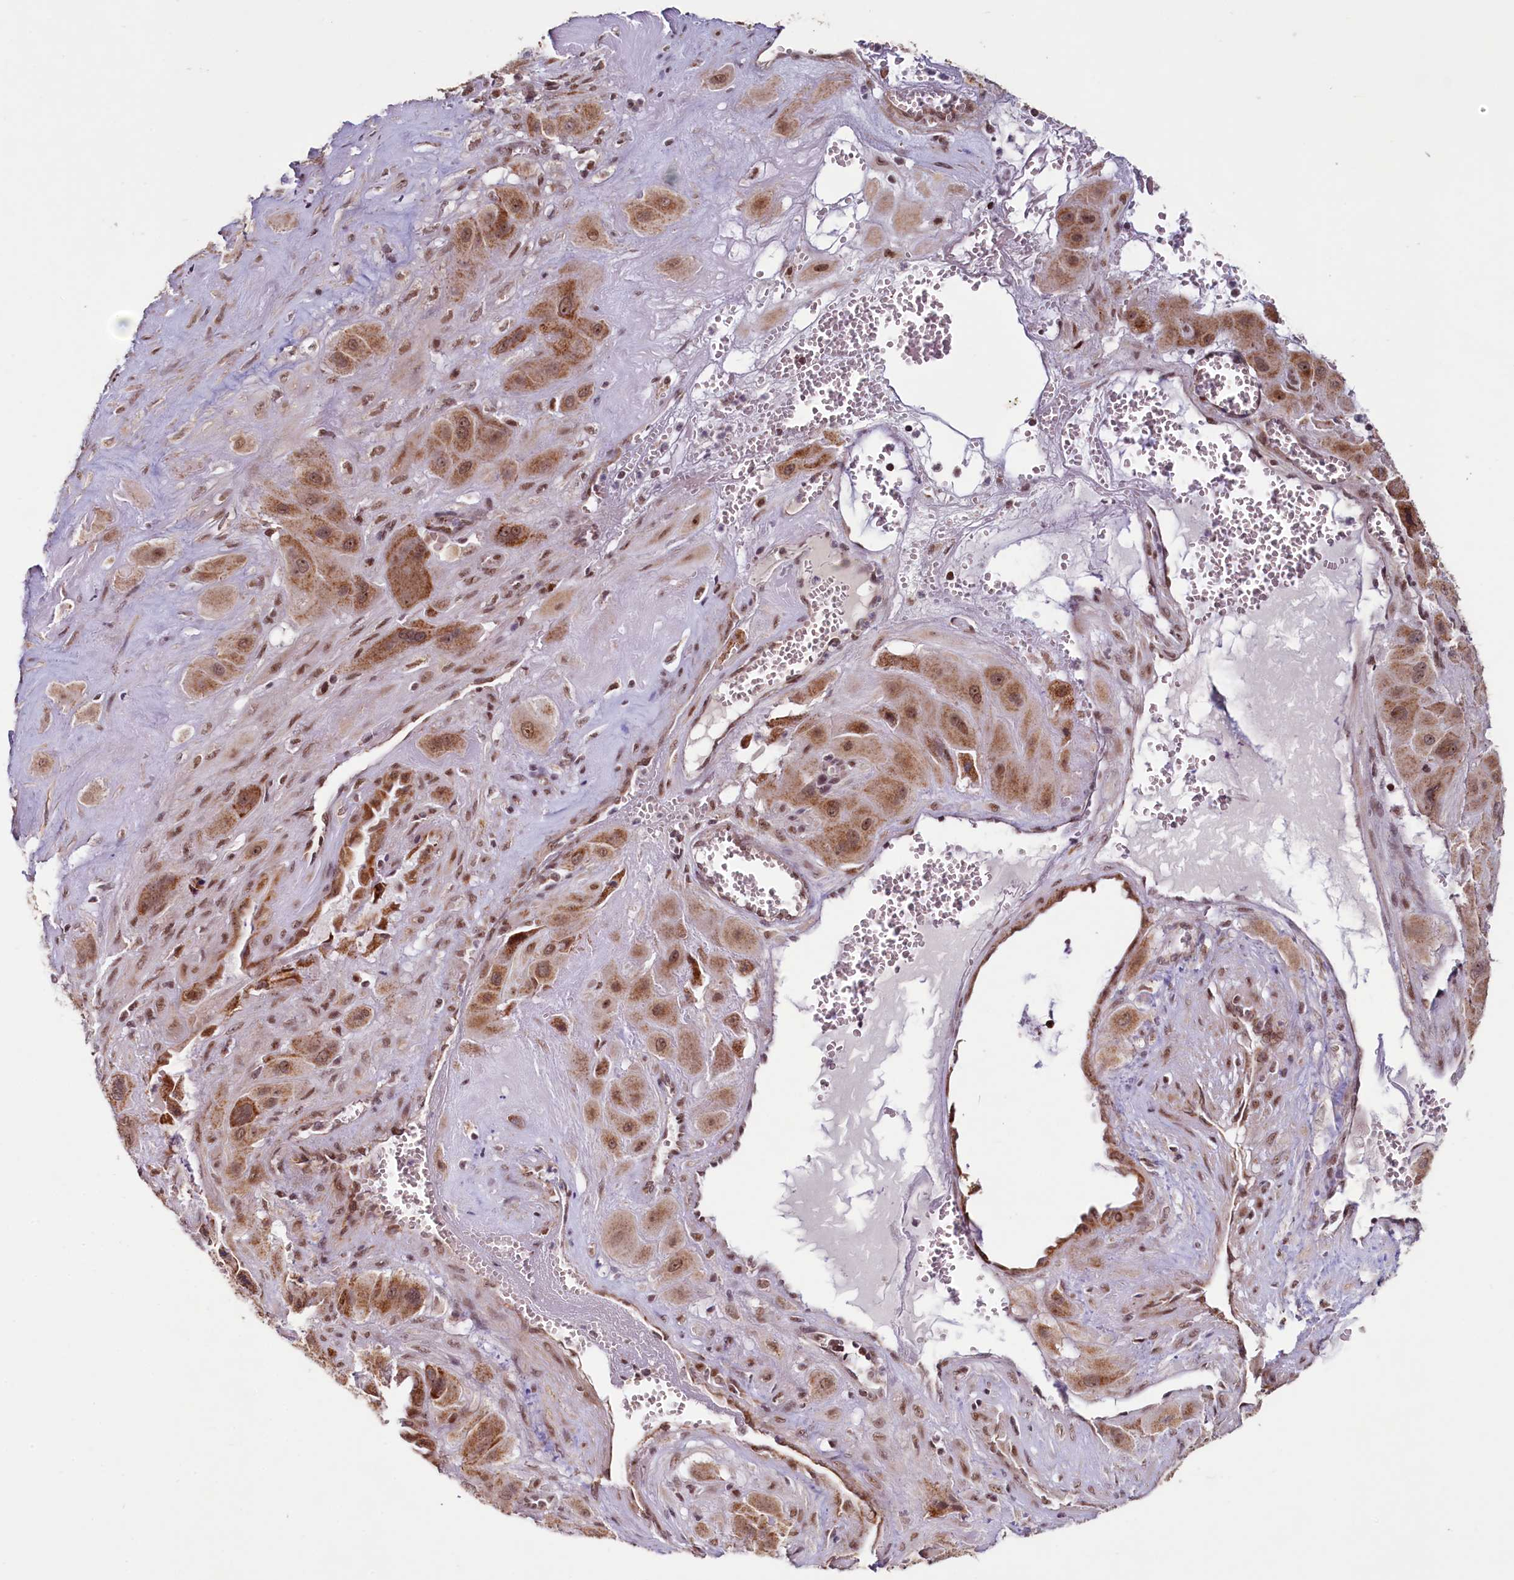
{"staining": {"intensity": "moderate", "quantity": ">75%", "location": "cytoplasmic/membranous,nuclear"}, "tissue": "cervical cancer", "cell_type": "Tumor cells", "image_type": "cancer", "snomed": [{"axis": "morphology", "description": "Squamous cell carcinoma, NOS"}, {"axis": "topography", "description": "Cervix"}], "caption": "Immunohistochemistry (DAB (3,3'-diaminobenzidine)) staining of human cervical cancer (squamous cell carcinoma) shows moderate cytoplasmic/membranous and nuclear protein expression in approximately >75% of tumor cells.", "gene": "PDE6D", "patient": {"sex": "female", "age": 34}}